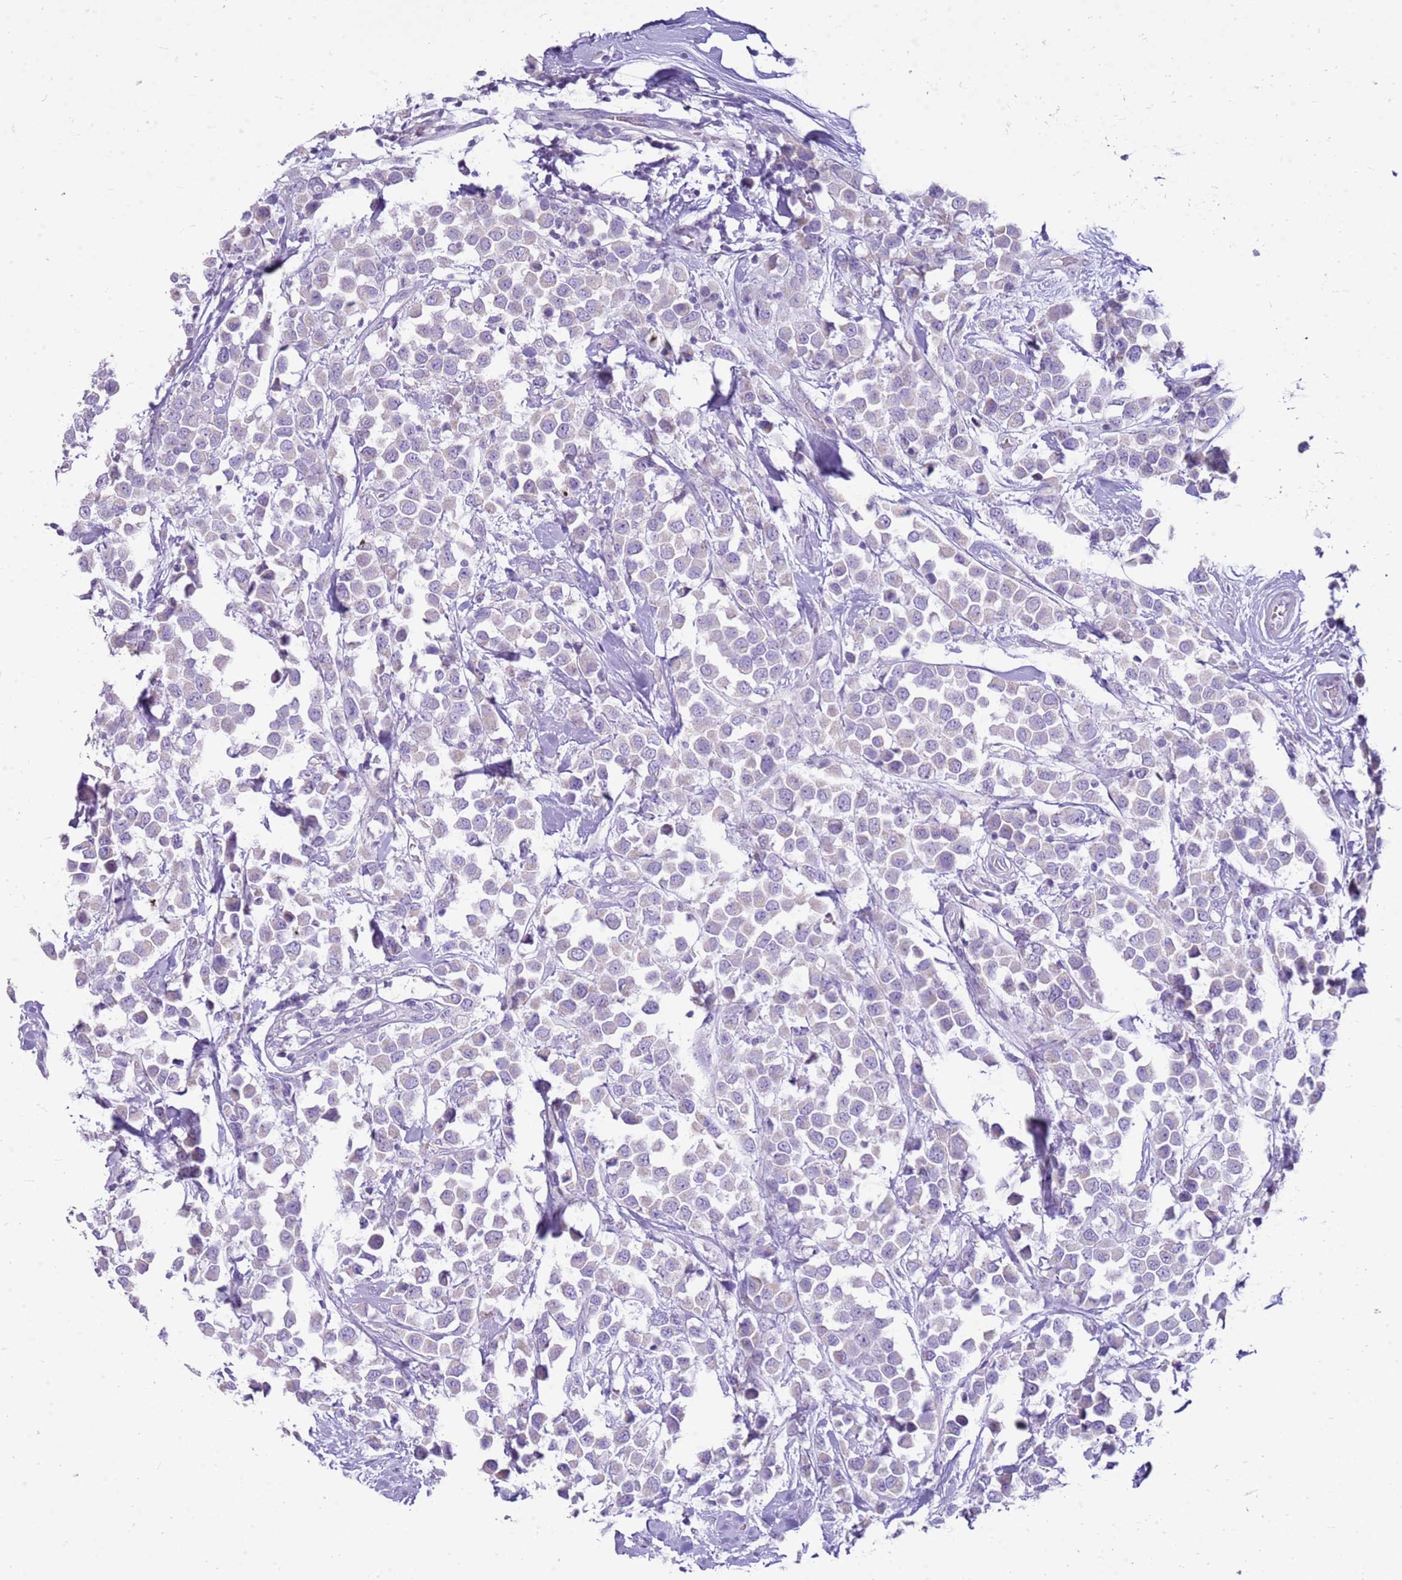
{"staining": {"intensity": "negative", "quantity": "none", "location": "none"}, "tissue": "breast cancer", "cell_type": "Tumor cells", "image_type": "cancer", "snomed": [{"axis": "morphology", "description": "Duct carcinoma"}, {"axis": "topography", "description": "Breast"}], "caption": "High magnification brightfield microscopy of invasive ductal carcinoma (breast) stained with DAB (3,3'-diaminobenzidine) (brown) and counterstained with hematoxylin (blue): tumor cells show no significant staining.", "gene": "FABP2", "patient": {"sex": "female", "age": 61}}